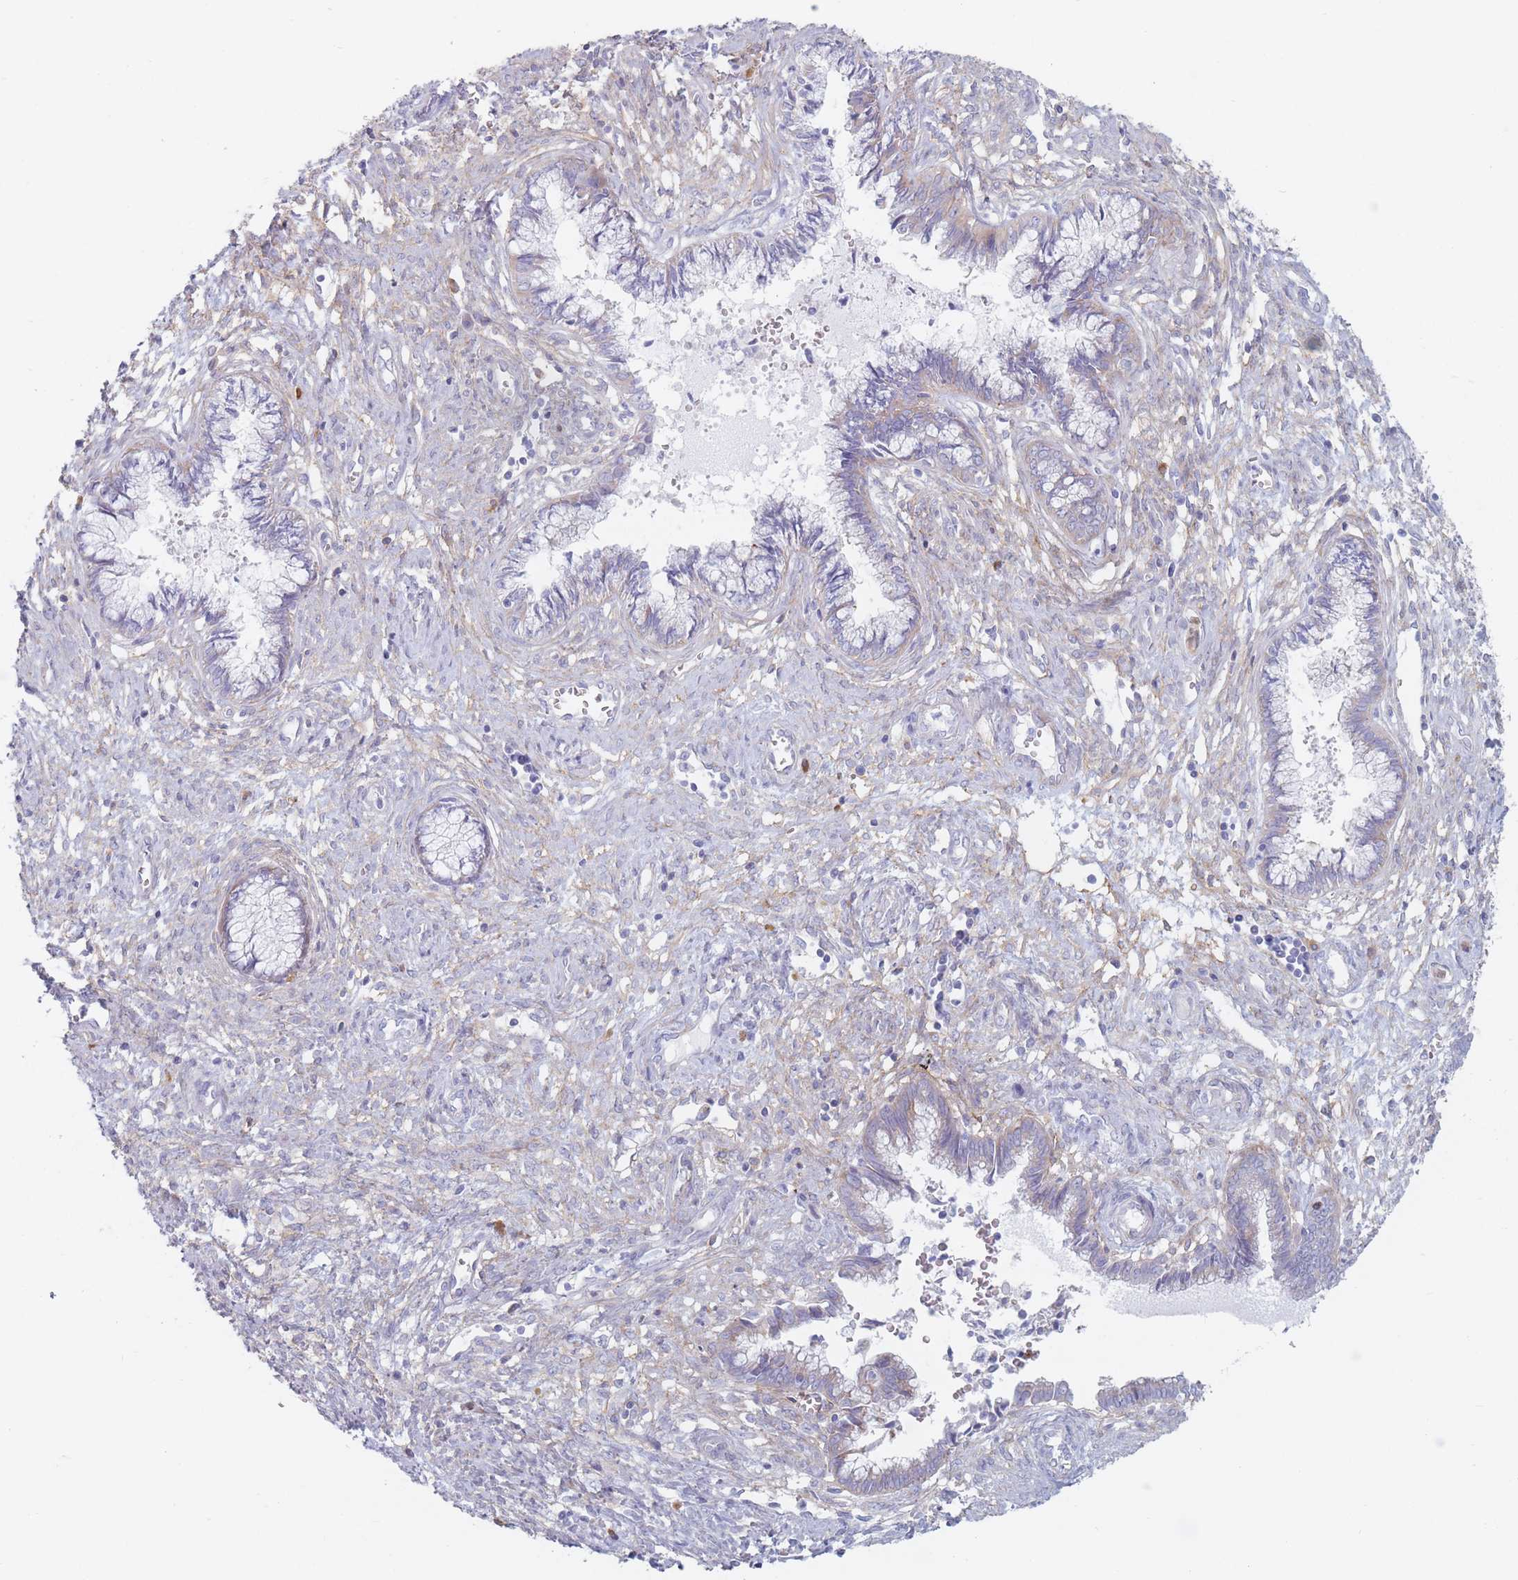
{"staining": {"intensity": "weak", "quantity": "<25%", "location": "cytoplasmic/membranous"}, "tissue": "cervical cancer", "cell_type": "Tumor cells", "image_type": "cancer", "snomed": [{"axis": "morphology", "description": "Adenocarcinoma, NOS"}, {"axis": "topography", "description": "Cervix"}], "caption": "DAB (3,3'-diaminobenzidine) immunohistochemical staining of human cervical cancer exhibits no significant staining in tumor cells. (DAB IHC visualized using brightfield microscopy, high magnification).", "gene": "PLPP1", "patient": {"sex": "female", "age": 44}}